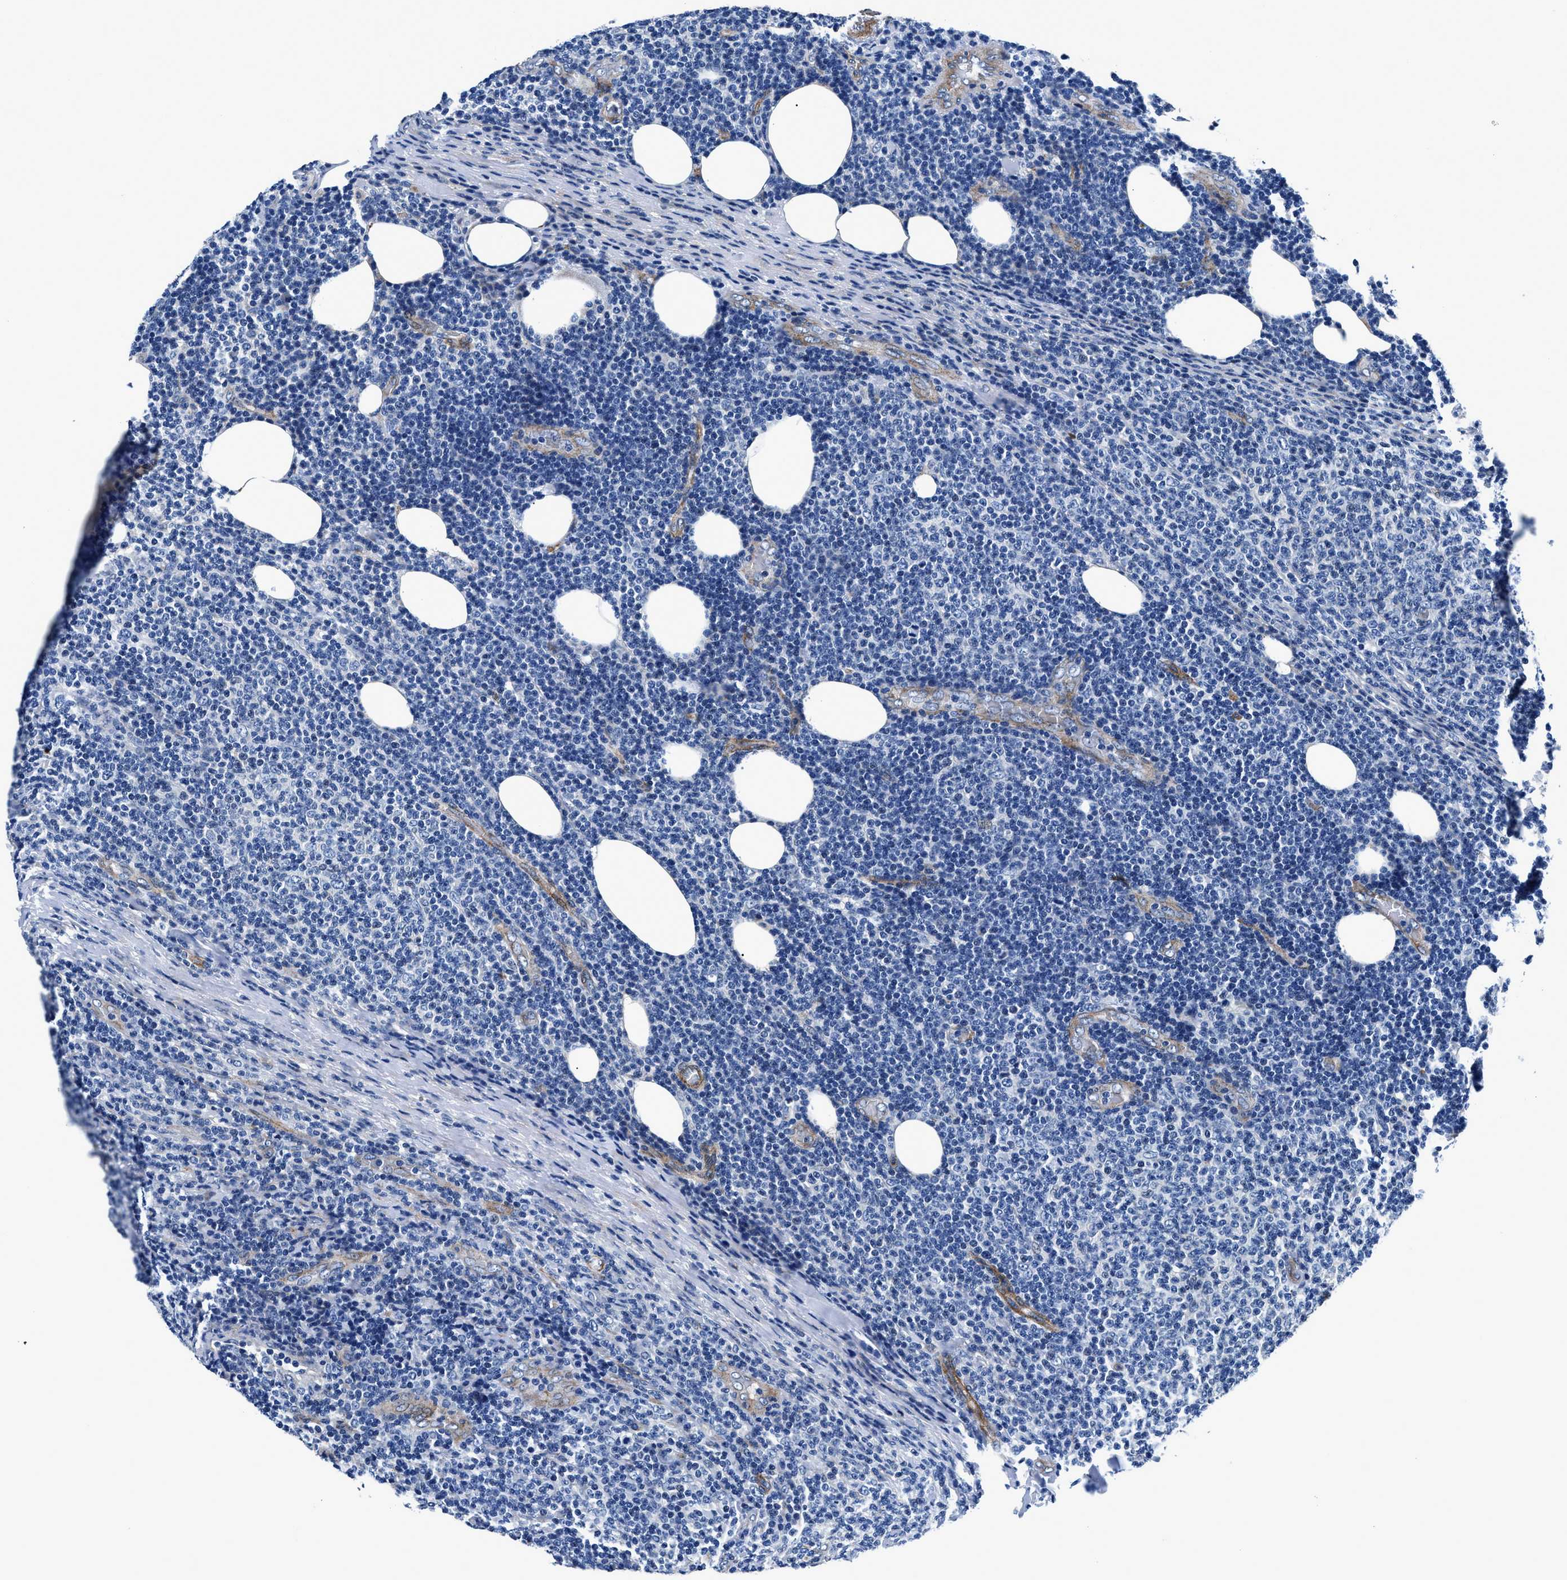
{"staining": {"intensity": "negative", "quantity": "none", "location": "none"}, "tissue": "lymphoma", "cell_type": "Tumor cells", "image_type": "cancer", "snomed": [{"axis": "morphology", "description": "Malignant lymphoma, non-Hodgkin's type, Low grade"}, {"axis": "topography", "description": "Lymph node"}], "caption": "IHC histopathology image of human lymphoma stained for a protein (brown), which reveals no staining in tumor cells.", "gene": "DAG1", "patient": {"sex": "male", "age": 66}}